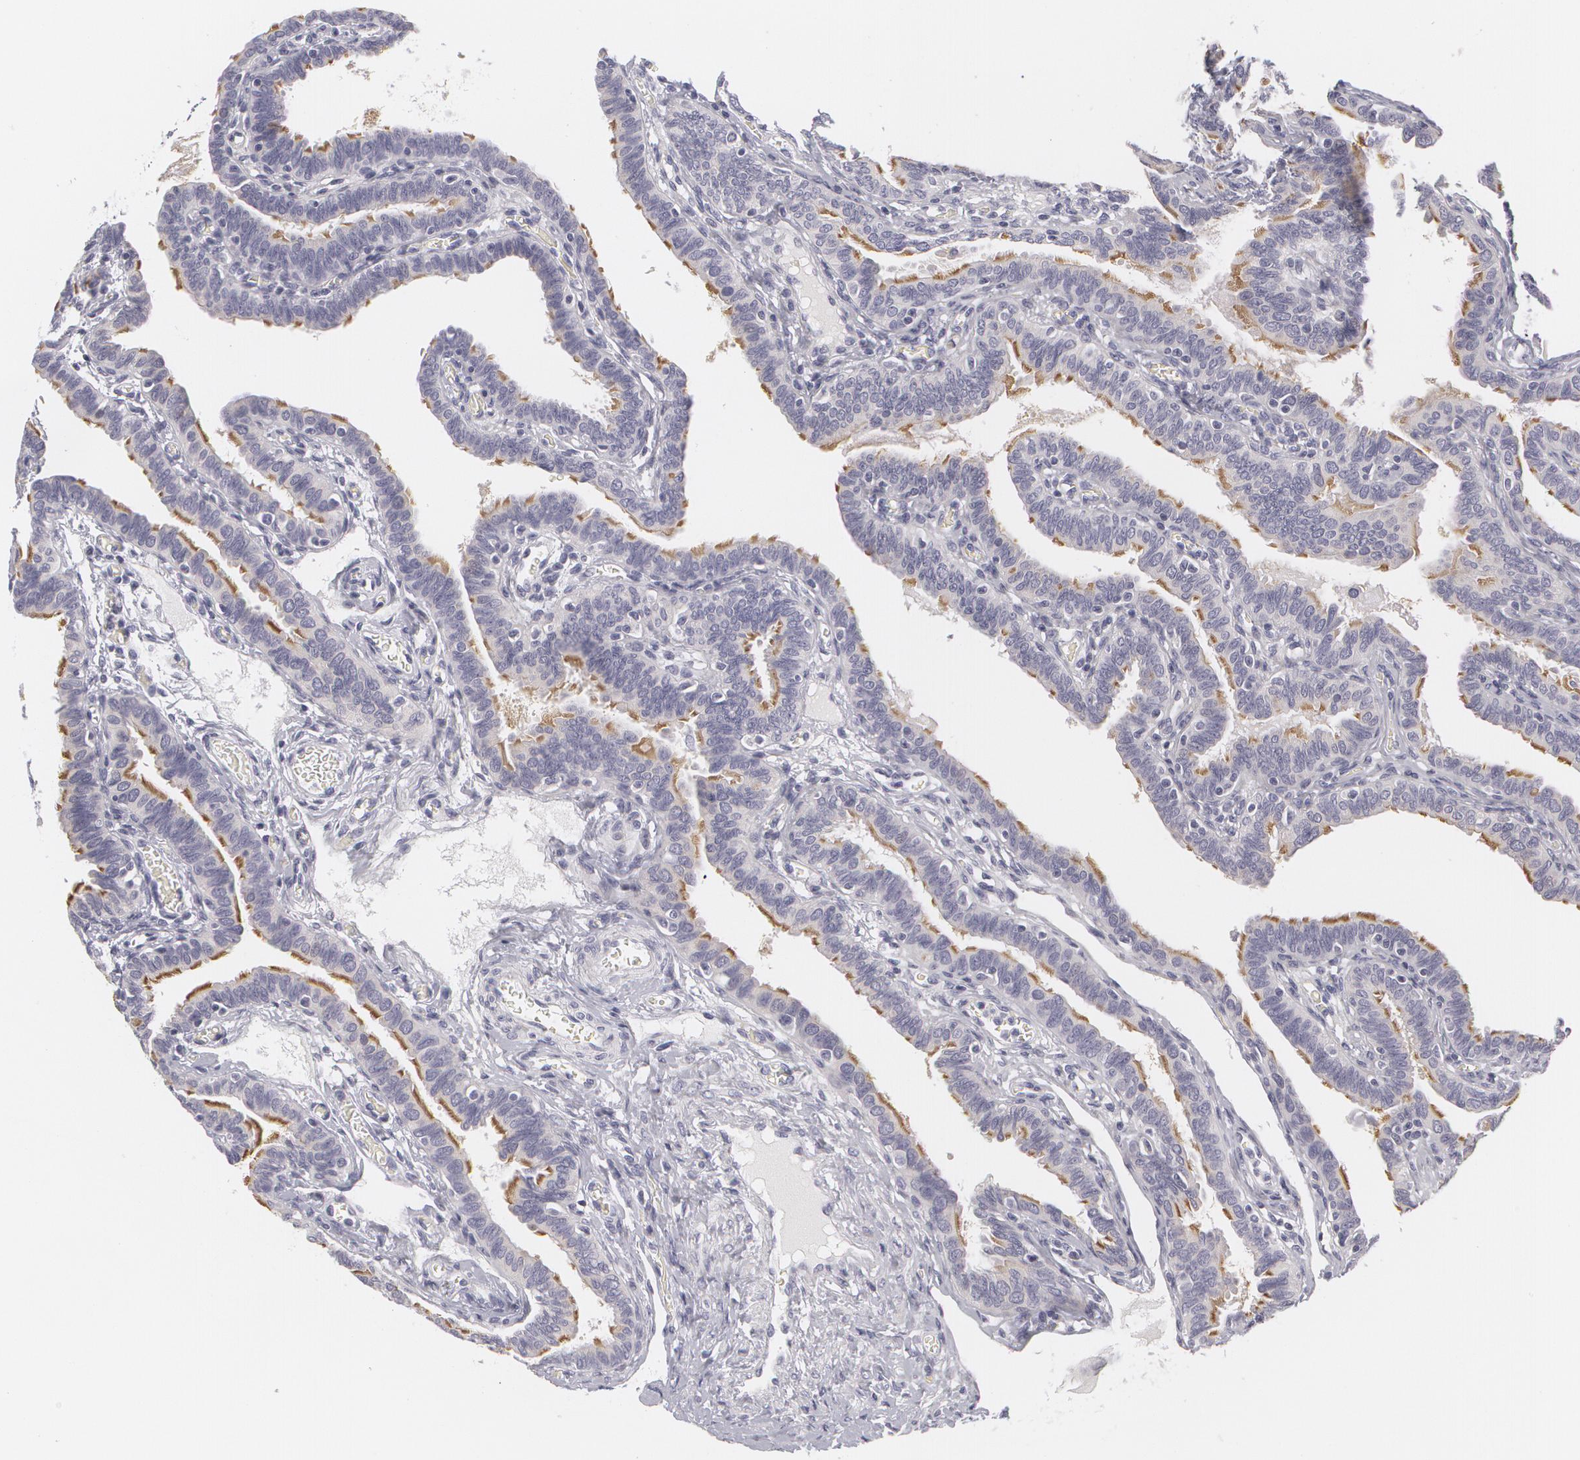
{"staining": {"intensity": "moderate", "quantity": ">75%", "location": "cytoplasmic/membranous"}, "tissue": "fallopian tube", "cell_type": "Glandular cells", "image_type": "normal", "snomed": [{"axis": "morphology", "description": "Normal tissue, NOS"}, {"axis": "topography", "description": "Fallopian tube"}], "caption": "IHC (DAB) staining of normal human fallopian tube displays moderate cytoplasmic/membranous protein expression in approximately >75% of glandular cells. Using DAB (3,3'-diaminobenzidine) (brown) and hematoxylin (blue) stains, captured at high magnification using brightfield microscopy.", "gene": "MBNL3", "patient": {"sex": "female", "age": 38}}